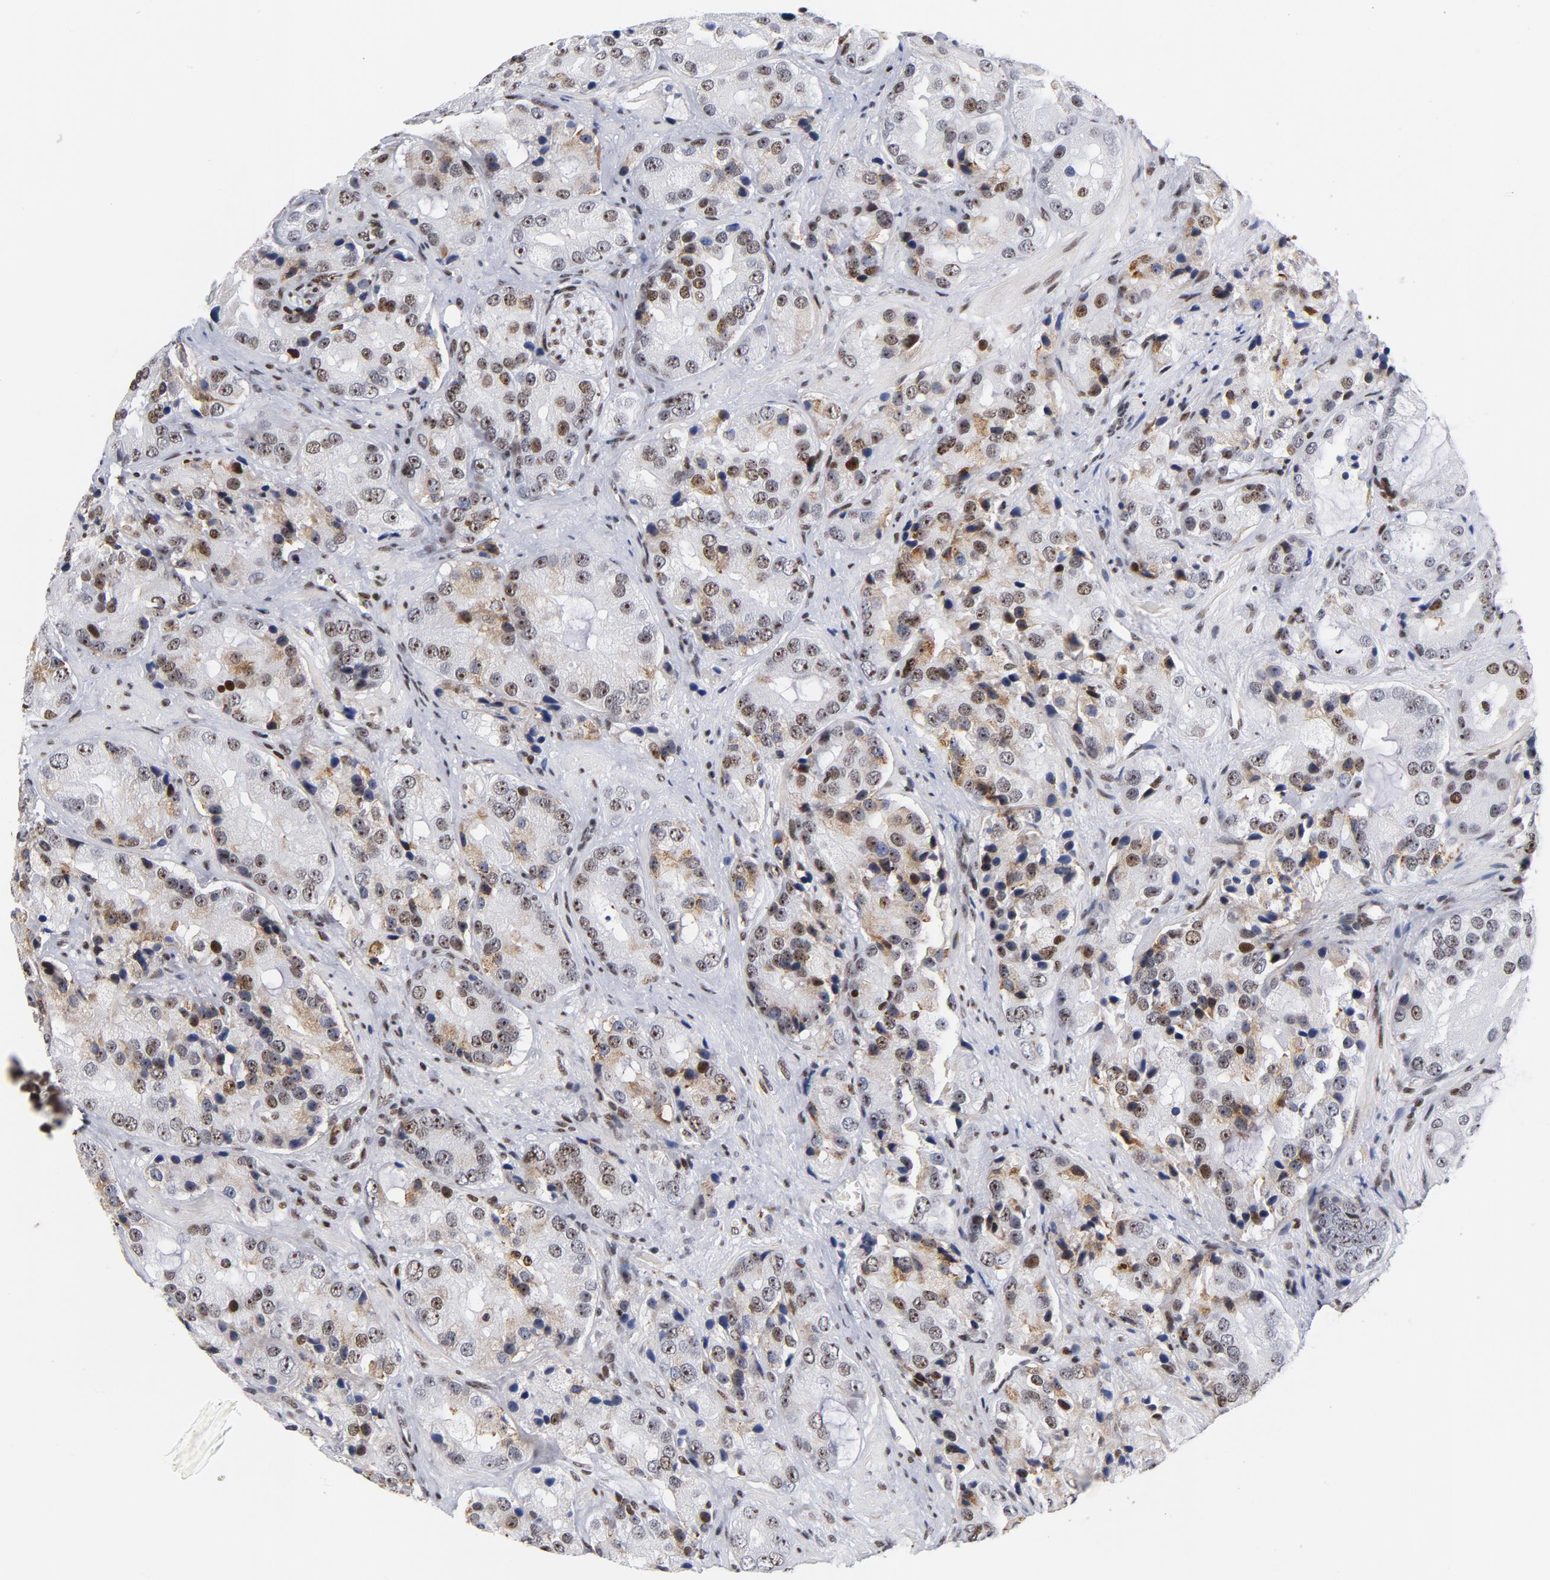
{"staining": {"intensity": "moderate", "quantity": "25%-75%", "location": "cytoplasmic/membranous,nuclear"}, "tissue": "prostate cancer", "cell_type": "Tumor cells", "image_type": "cancer", "snomed": [{"axis": "morphology", "description": "Adenocarcinoma, High grade"}, {"axis": "topography", "description": "Prostate"}], "caption": "Prostate high-grade adenocarcinoma tissue demonstrates moderate cytoplasmic/membranous and nuclear staining in approximately 25%-75% of tumor cells", "gene": "TOP2B", "patient": {"sex": "male", "age": 70}}